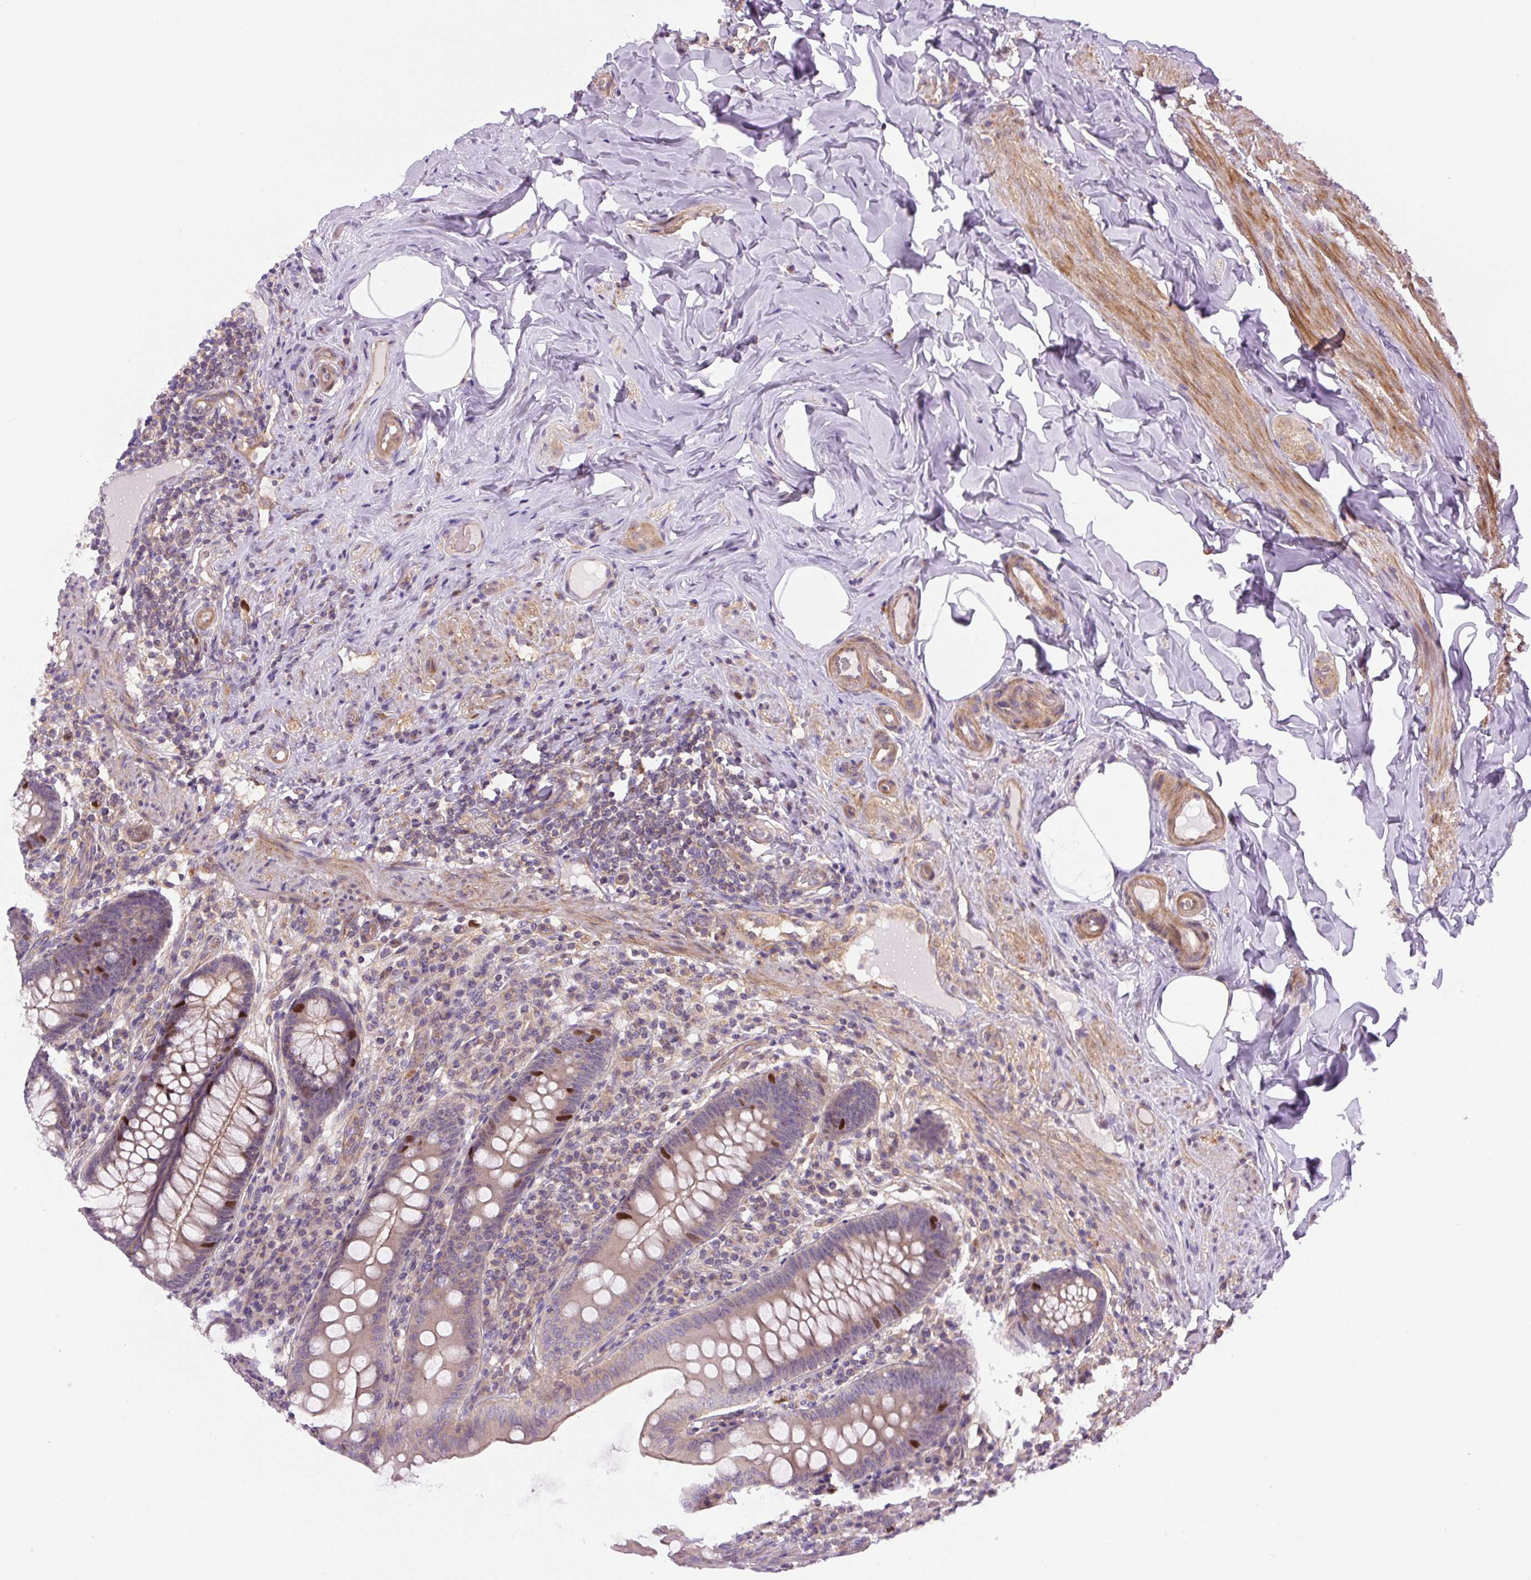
{"staining": {"intensity": "strong", "quantity": "<25%", "location": "cytoplasmic/membranous,nuclear"}, "tissue": "appendix", "cell_type": "Glandular cells", "image_type": "normal", "snomed": [{"axis": "morphology", "description": "Normal tissue, NOS"}, {"axis": "topography", "description": "Appendix"}], "caption": "IHC (DAB (3,3'-diaminobenzidine)) staining of unremarkable appendix exhibits strong cytoplasmic/membranous,nuclear protein expression in about <25% of glandular cells. The protein of interest is shown in brown color, while the nuclei are stained blue.", "gene": "KIFC1", "patient": {"sex": "male", "age": 71}}